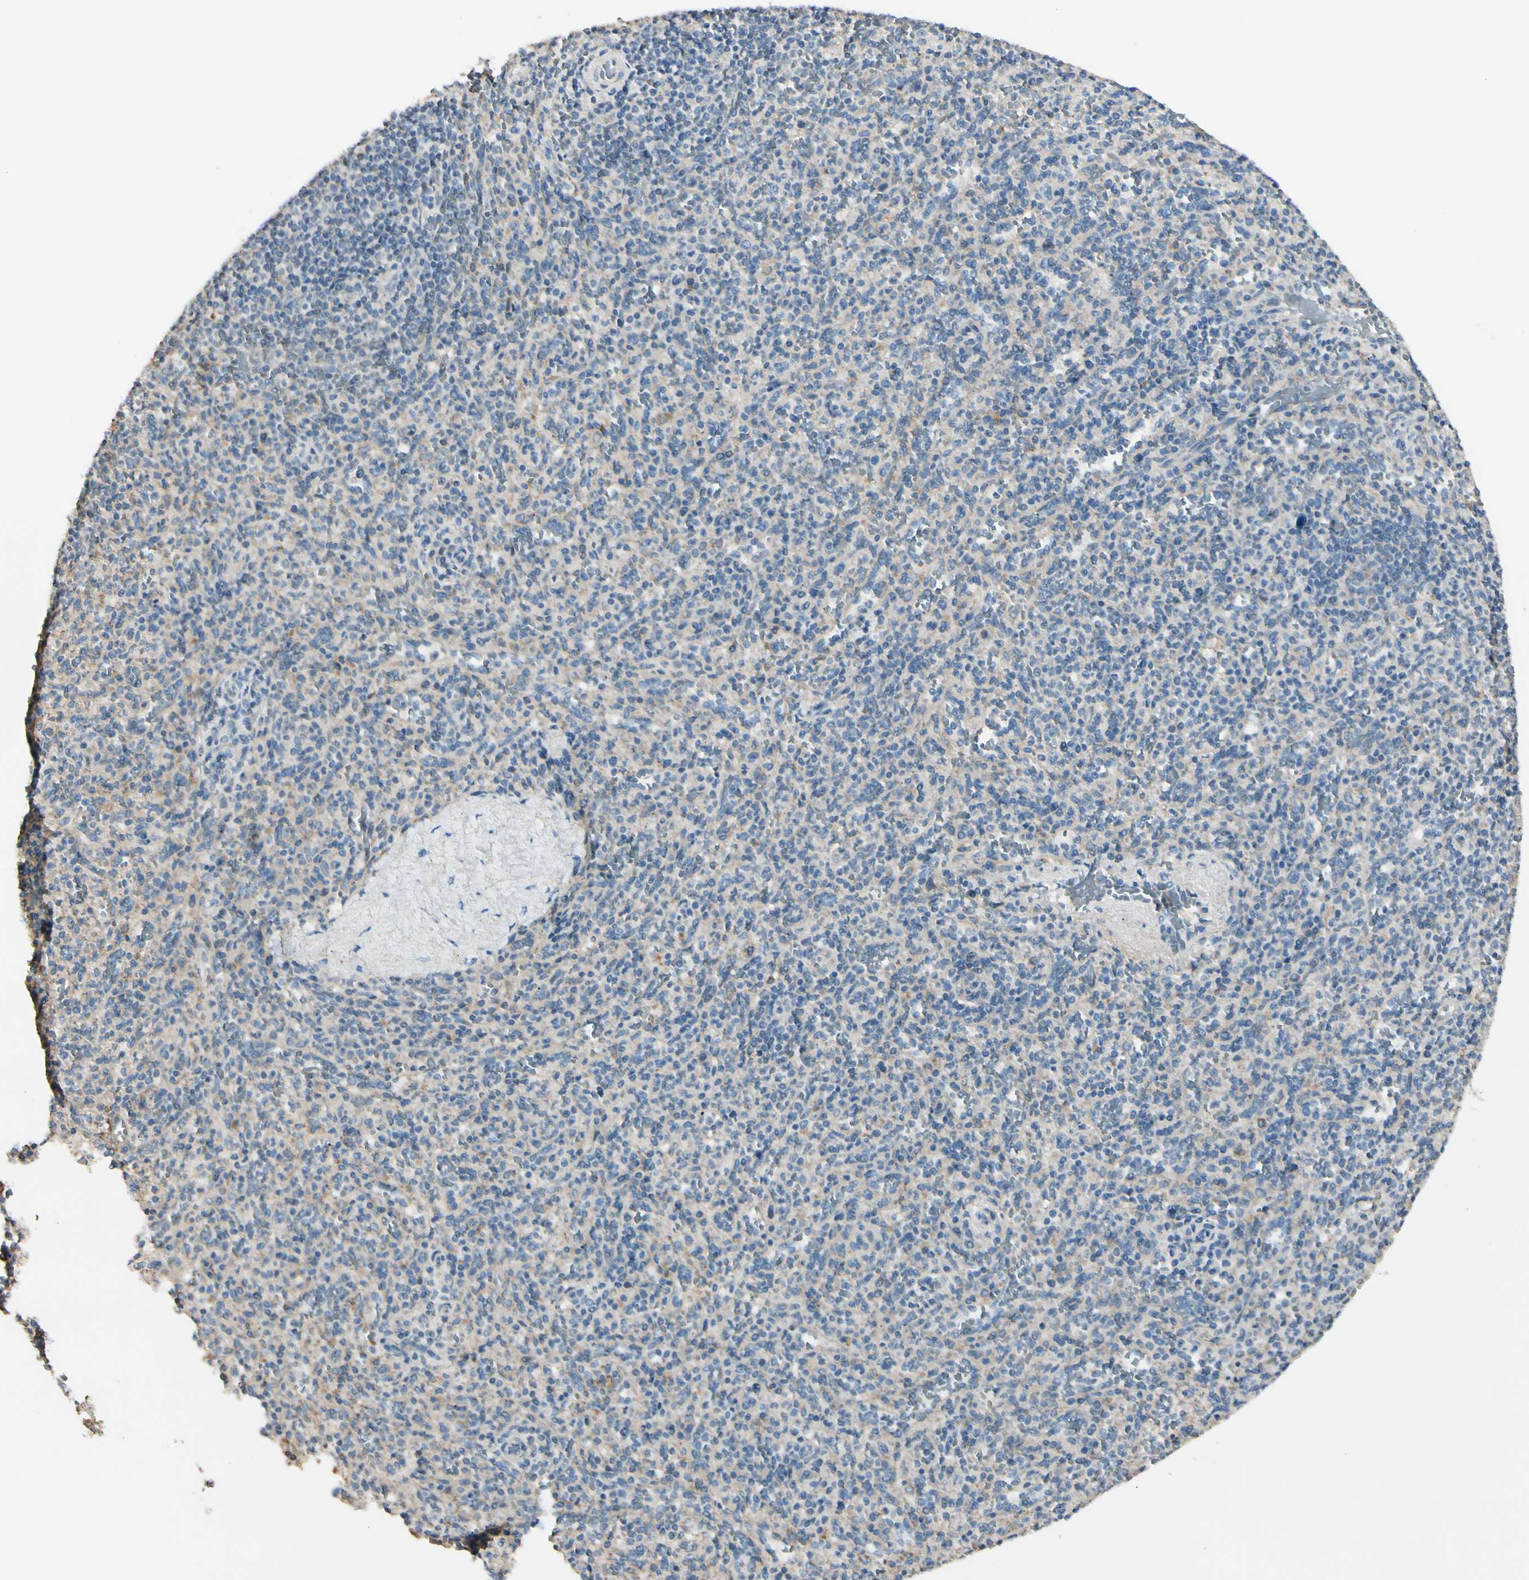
{"staining": {"intensity": "weak", "quantity": ">75%", "location": "cytoplasmic/membranous"}, "tissue": "spleen", "cell_type": "Cells in red pulp", "image_type": "normal", "snomed": [{"axis": "morphology", "description": "Normal tissue, NOS"}, {"axis": "topography", "description": "Spleen"}], "caption": "IHC (DAB) staining of normal spleen displays weak cytoplasmic/membranous protein staining in about >75% of cells in red pulp. Nuclei are stained in blue.", "gene": "EPHA3", "patient": {"sex": "male", "age": 36}}